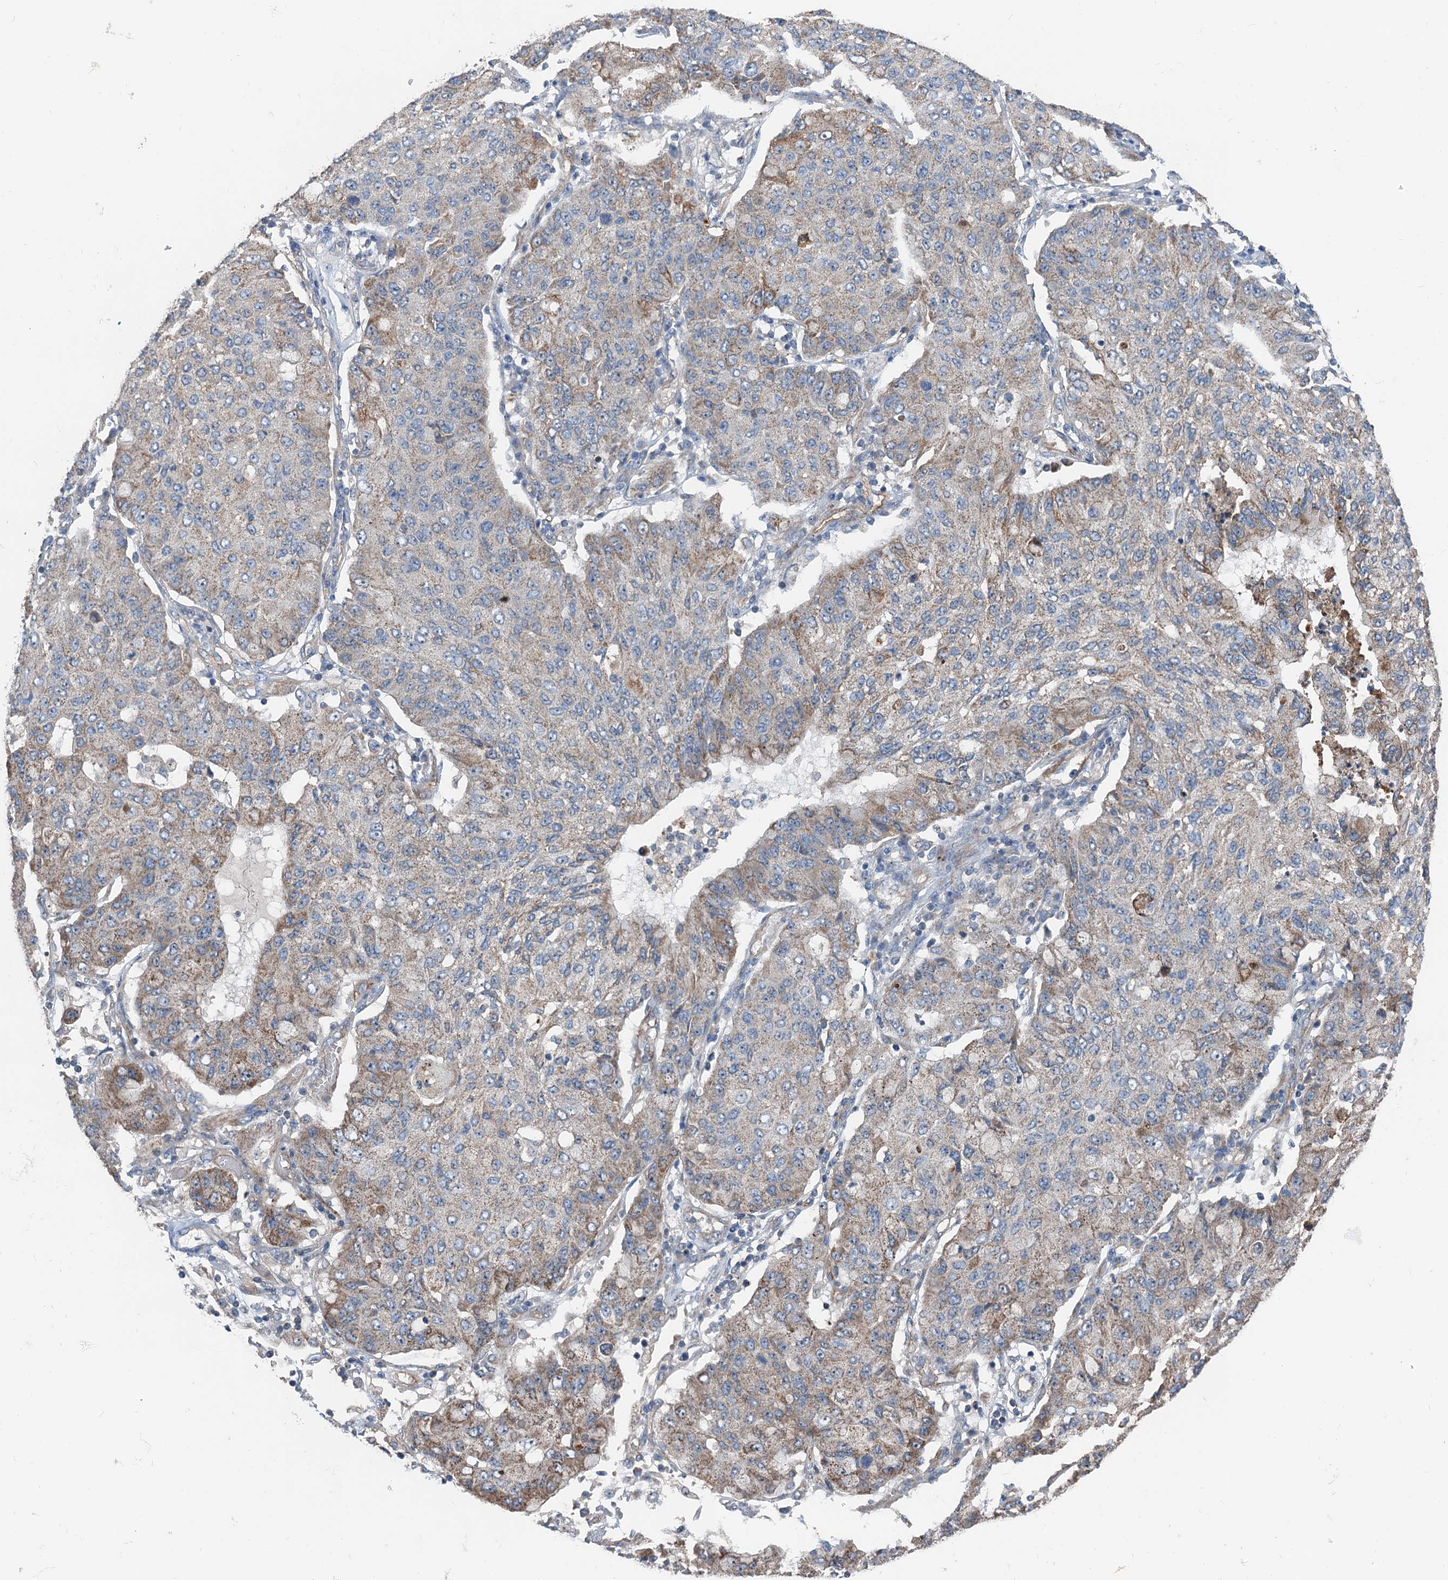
{"staining": {"intensity": "weak", "quantity": "25%-75%", "location": "cytoplasmic/membranous"}, "tissue": "lung cancer", "cell_type": "Tumor cells", "image_type": "cancer", "snomed": [{"axis": "morphology", "description": "Squamous cell carcinoma, NOS"}, {"axis": "topography", "description": "Lung"}], "caption": "Tumor cells demonstrate weak cytoplasmic/membranous staining in approximately 25%-75% of cells in lung squamous cell carcinoma.", "gene": "ANKRD26", "patient": {"sex": "male", "age": 74}}